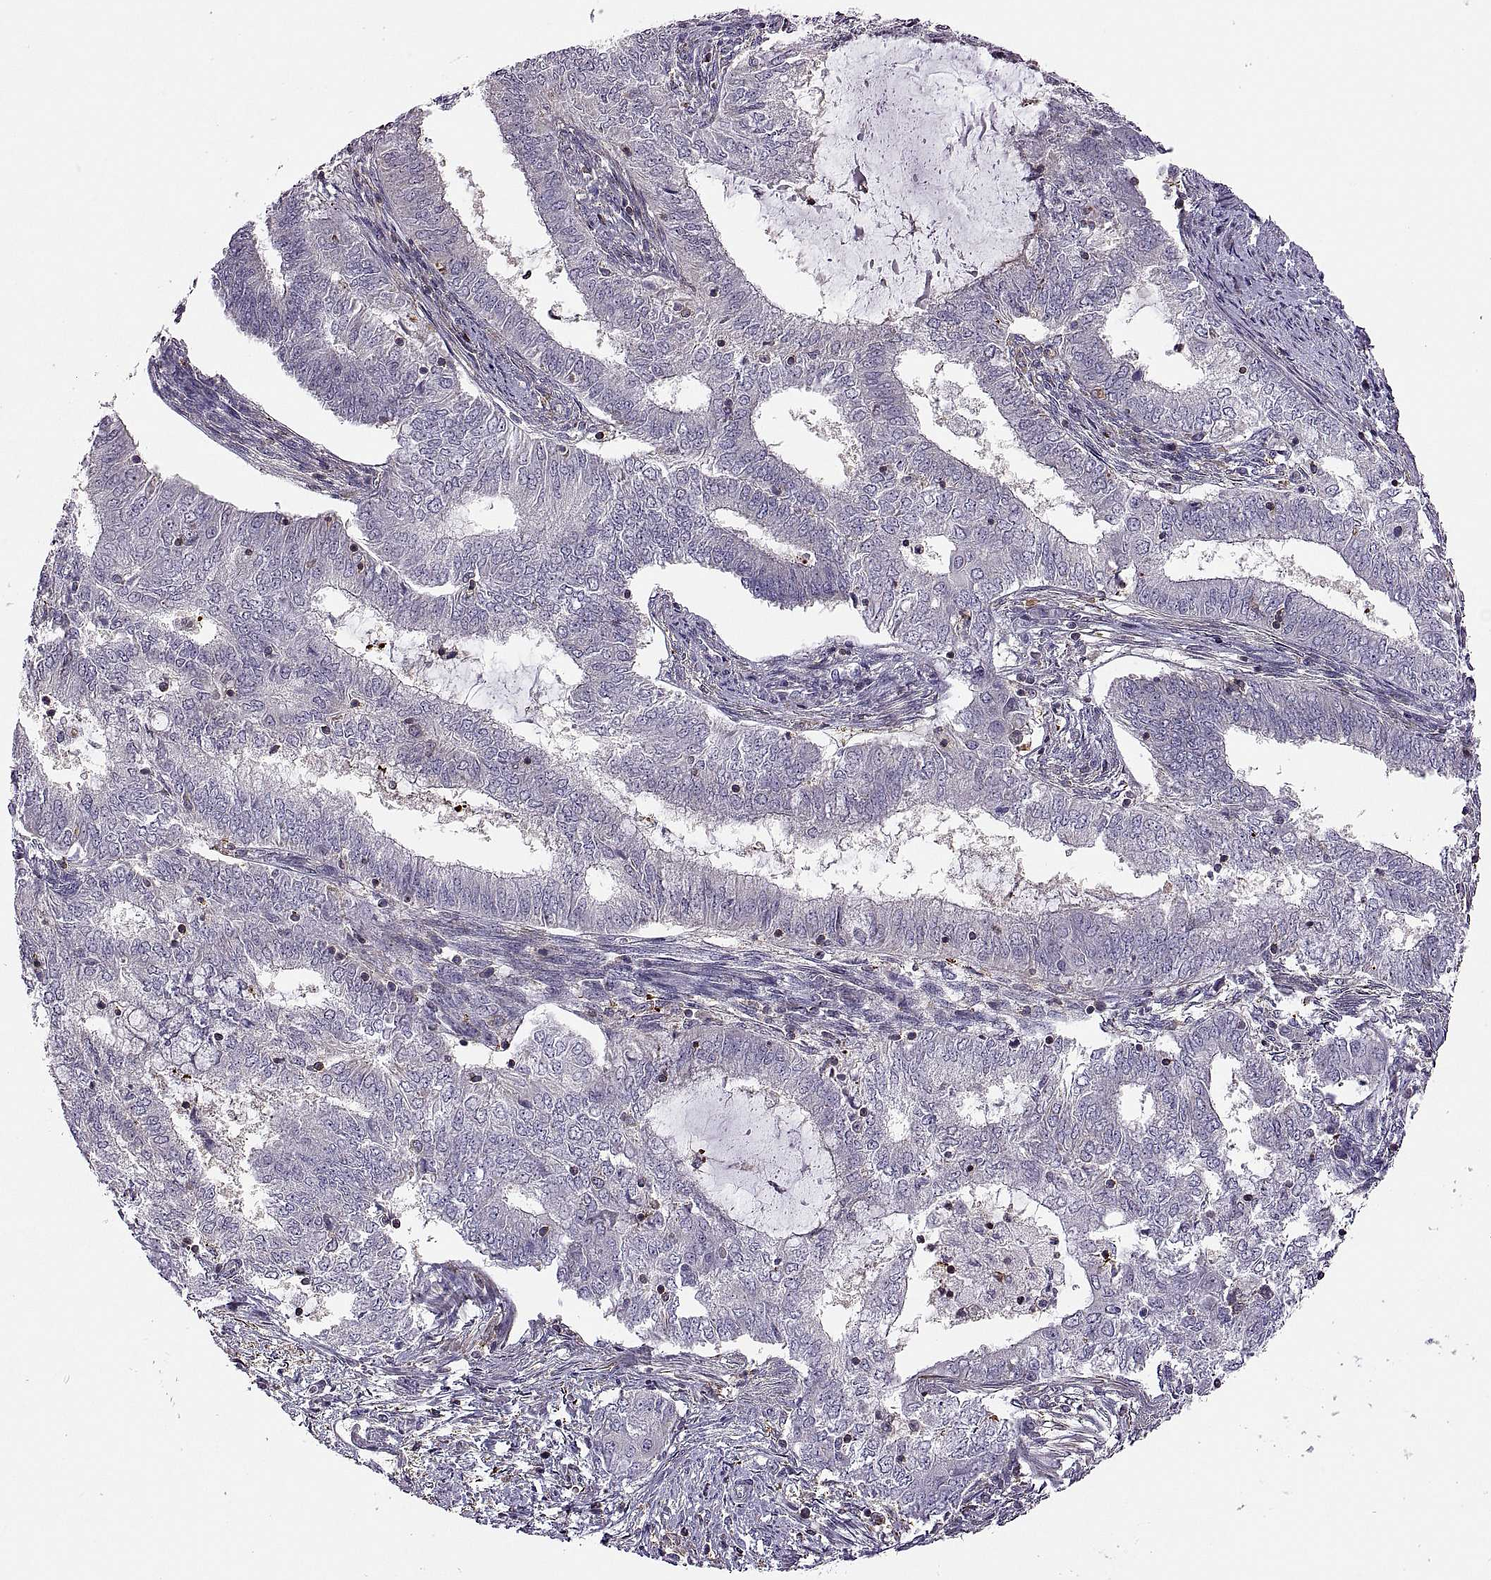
{"staining": {"intensity": "negative", "quantity": "none", "location": "none"}, "tissue": "endometrial cancer", "cell_type": "Tumor cells", "image_type": "cancer", "snomed": [{"axis": "morphology", "description": "Adenocarcinoma, NOS"}, {"axis": "topography", "description": "Endometrium"}], "caption": "The immunohistochemistry micrograph has no significant positivity in tumor cells of adenocarcinoma (endometrial) tissue.", "gene": "SPATA32", "patient": {"sex": "female", "age": 62}}